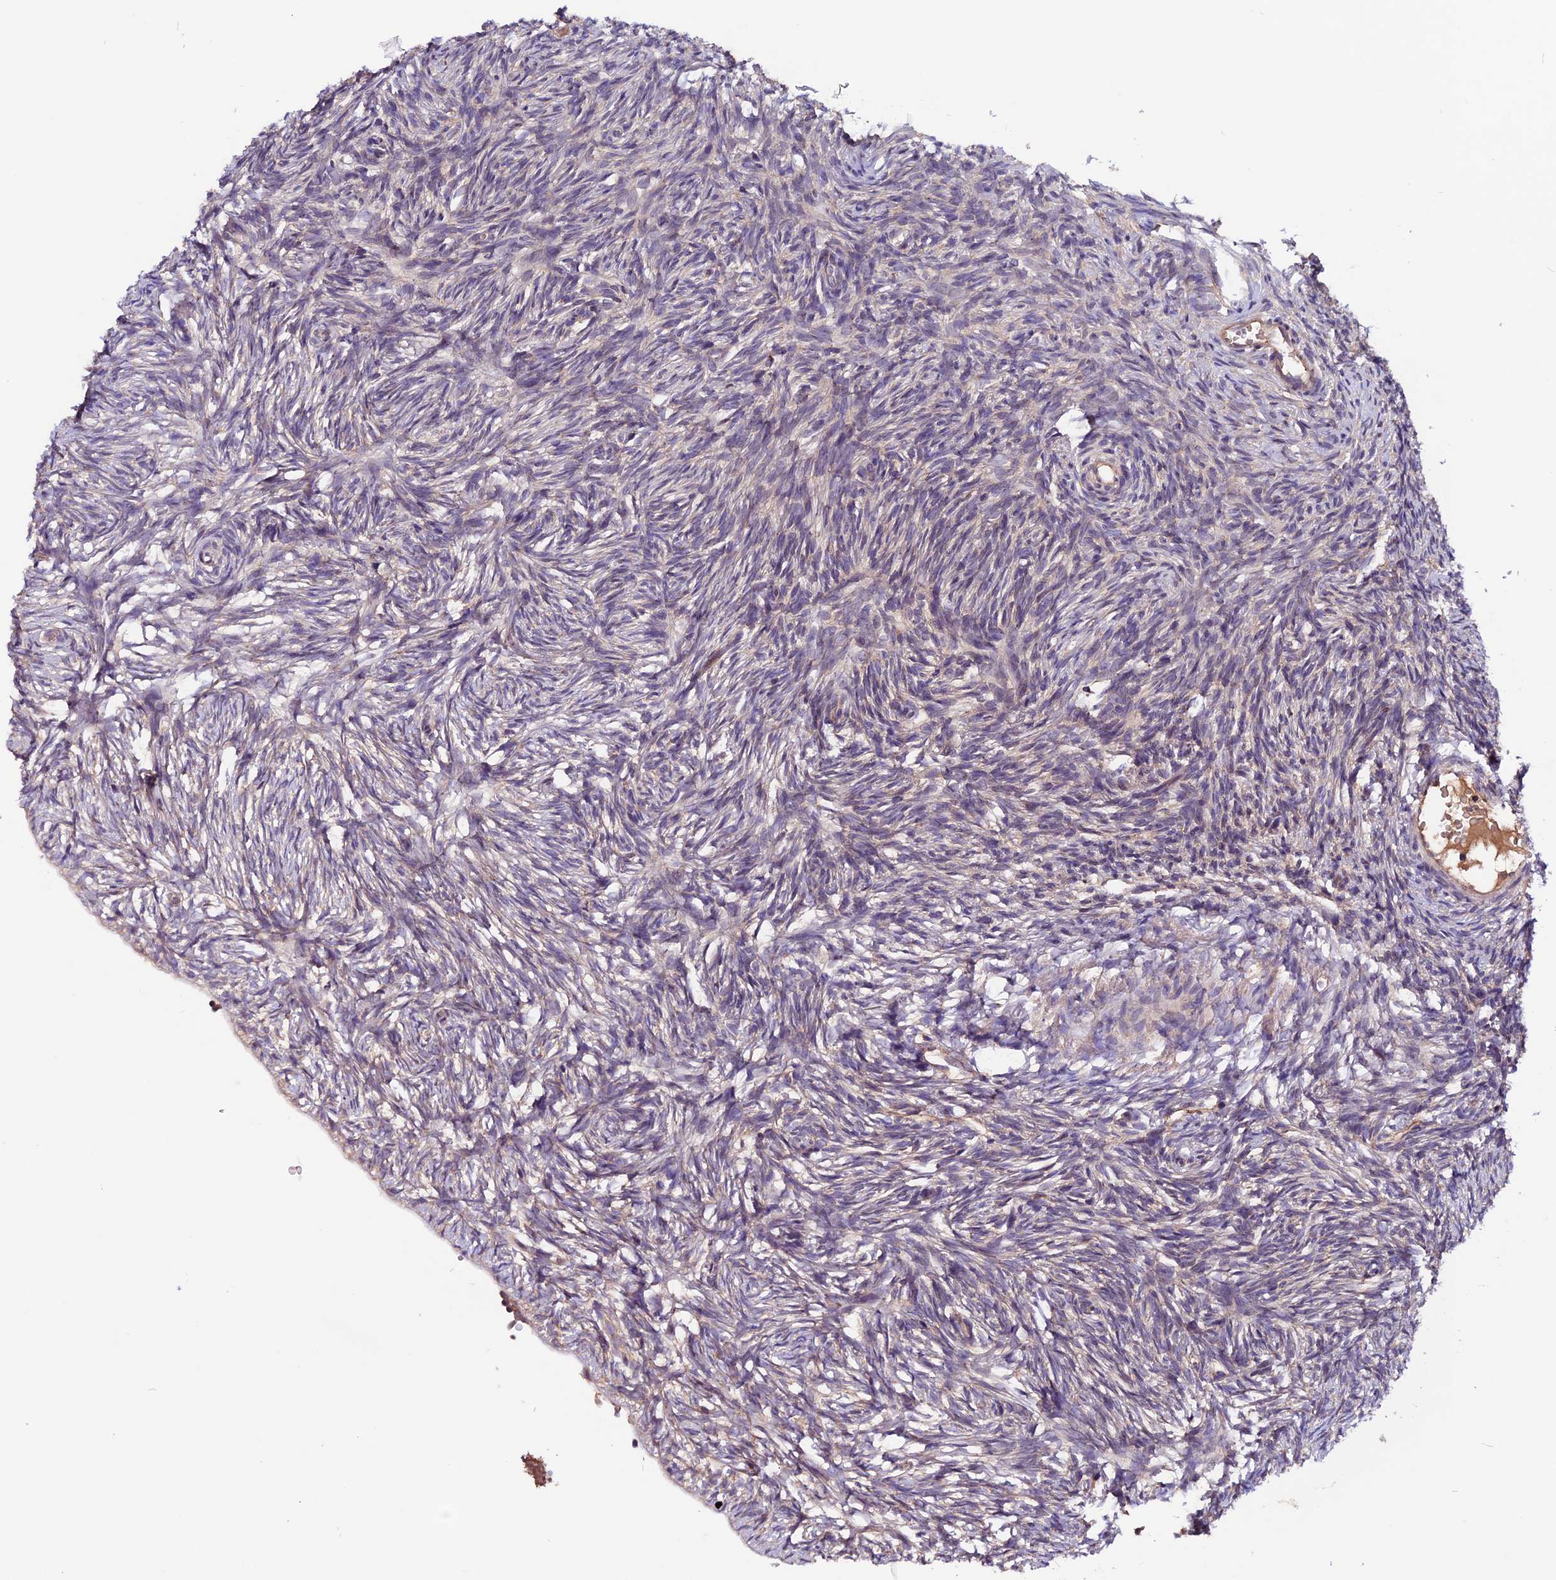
{"staining": {"intensity": "weak", "quantity": "25%-75%", "location": "cytoplasmic/membranous"}, "tissue": "ovary", "cell_type": "Ovarian stroma cells", "image_type": "normal", "snomed": [{"axis": "morphology", "description": "Normal tissue, NOS"}, {"axis": "topography", "description": "Ovary"}], "caption": "A micrograph of human ovary stained for a protein demonstrates weak cytoplasmic/membranous brown staining in ovarian stroma cells.", "gene": "ZNF598", "patient": {"sex": "female", "age": 51}}